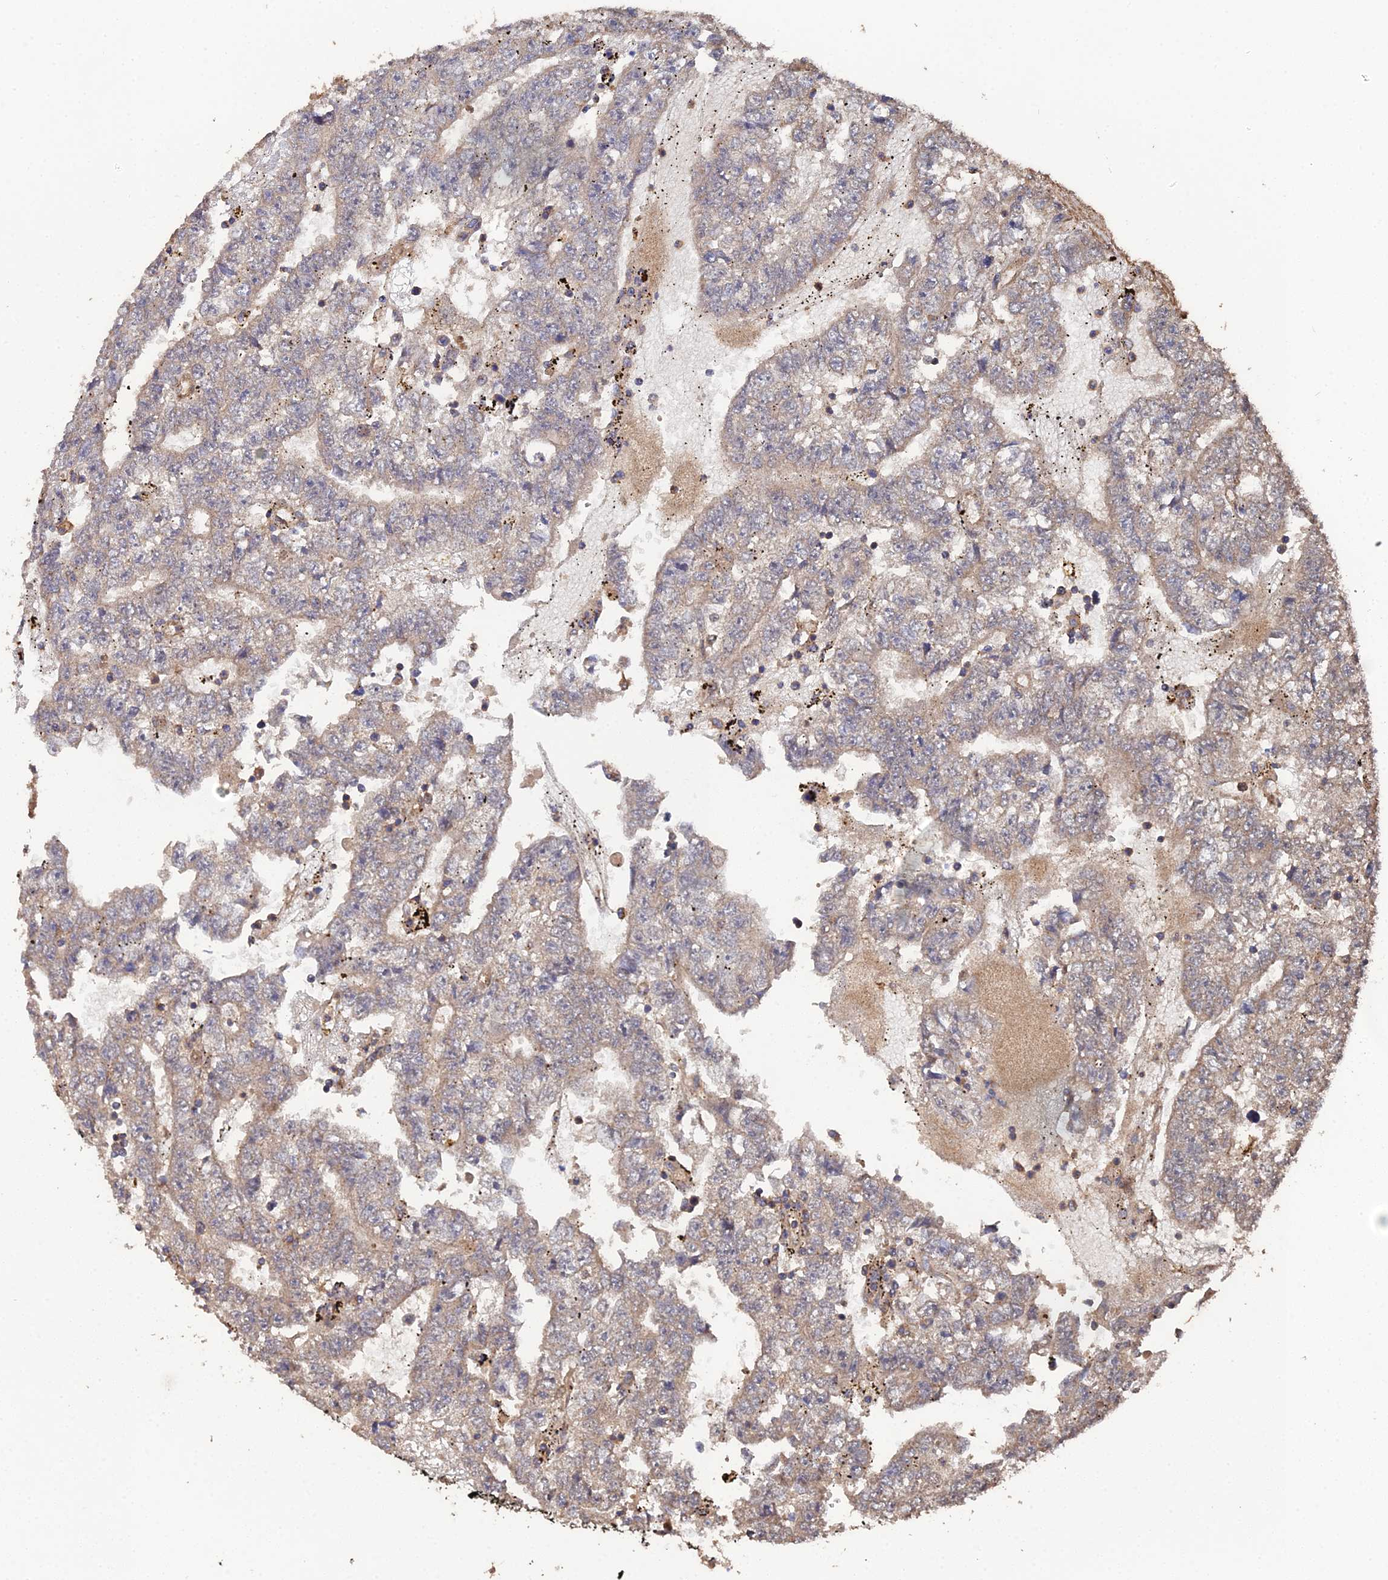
{"staining": {"intensity": "weak", "quantity": ">75%", "location": "cytoplasmic/membranous"}, "tissue": "testis cancer", "cell_type": "Tumor cells", "image_type": "cancer", "snomed": [{"axis": "morphology", "description": "Carcinoma, Embryonal, NOS"}, {"axis": "topography", "description": "Testis"}], "caption": "Immunohistochemical staining of human testis cancer reveals low levels of weak cytoplasmic/membranous expression in approximately >75% of tumor cells.", "gene": "SPANXN4", "patient": {"sex": "male", "age": 25}}